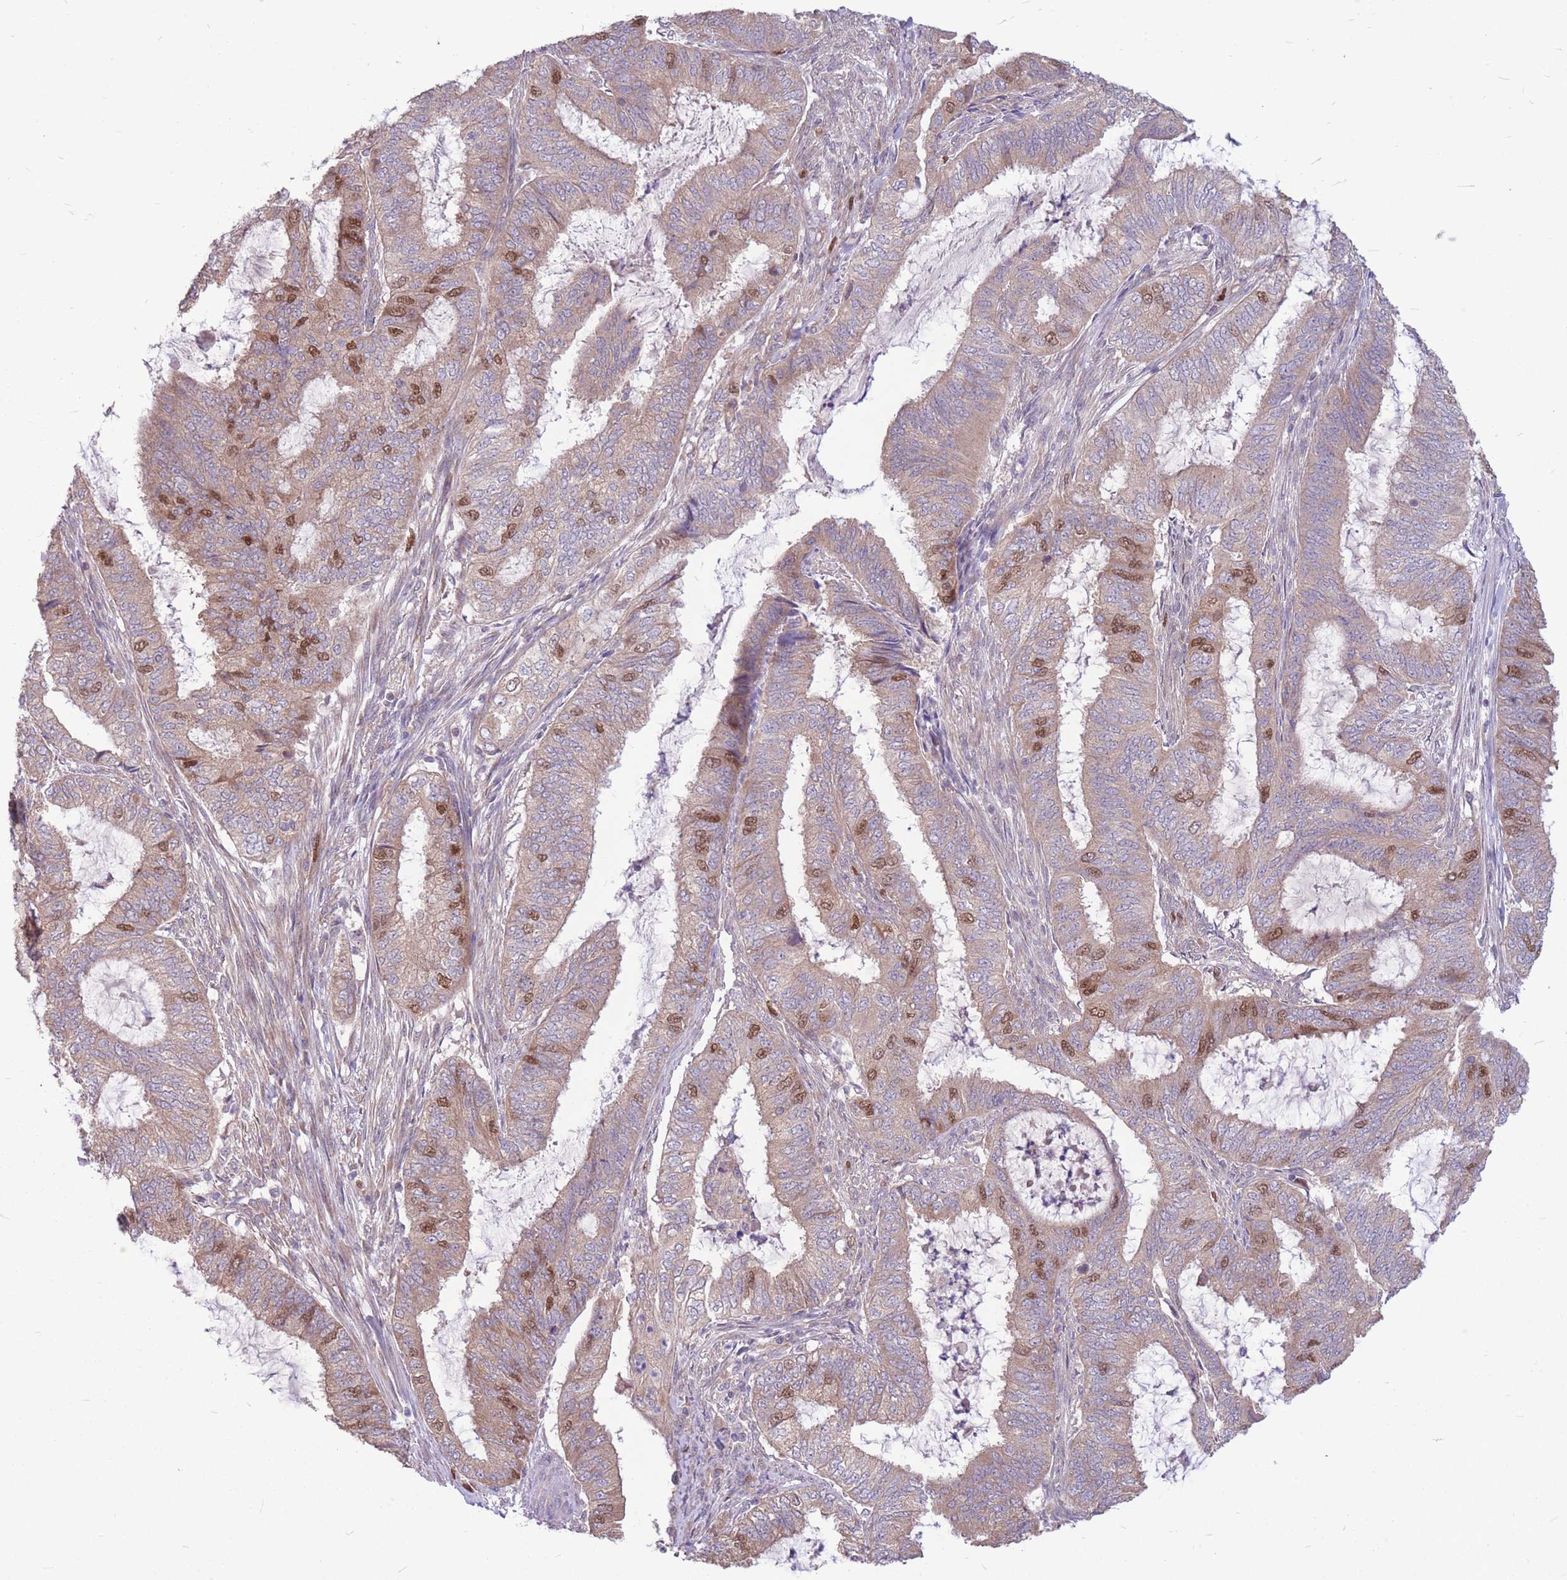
{"staining": {"intensity": "strong", "quantity": "<25%", "location": "cytoplasmic/membranous,nuclear"}, "tissue": "endometrial cancer", "cell_type": "Tumor cells", "image_type": "cancer", "snomed": [{"axis": "morphology", "description": "Adenocarcinoma, NOS"}, {"axis": "topography", "description": "Endometrium"}], "caption": "Protein expression analysis of human adenocarcinoma (endometrial) reveals strong cytoplasmic/membranous and nuclear positivity in about <25% of tumor cells.", "gene": "GMNN", "patient": {"sex": "female", "age": 51}}